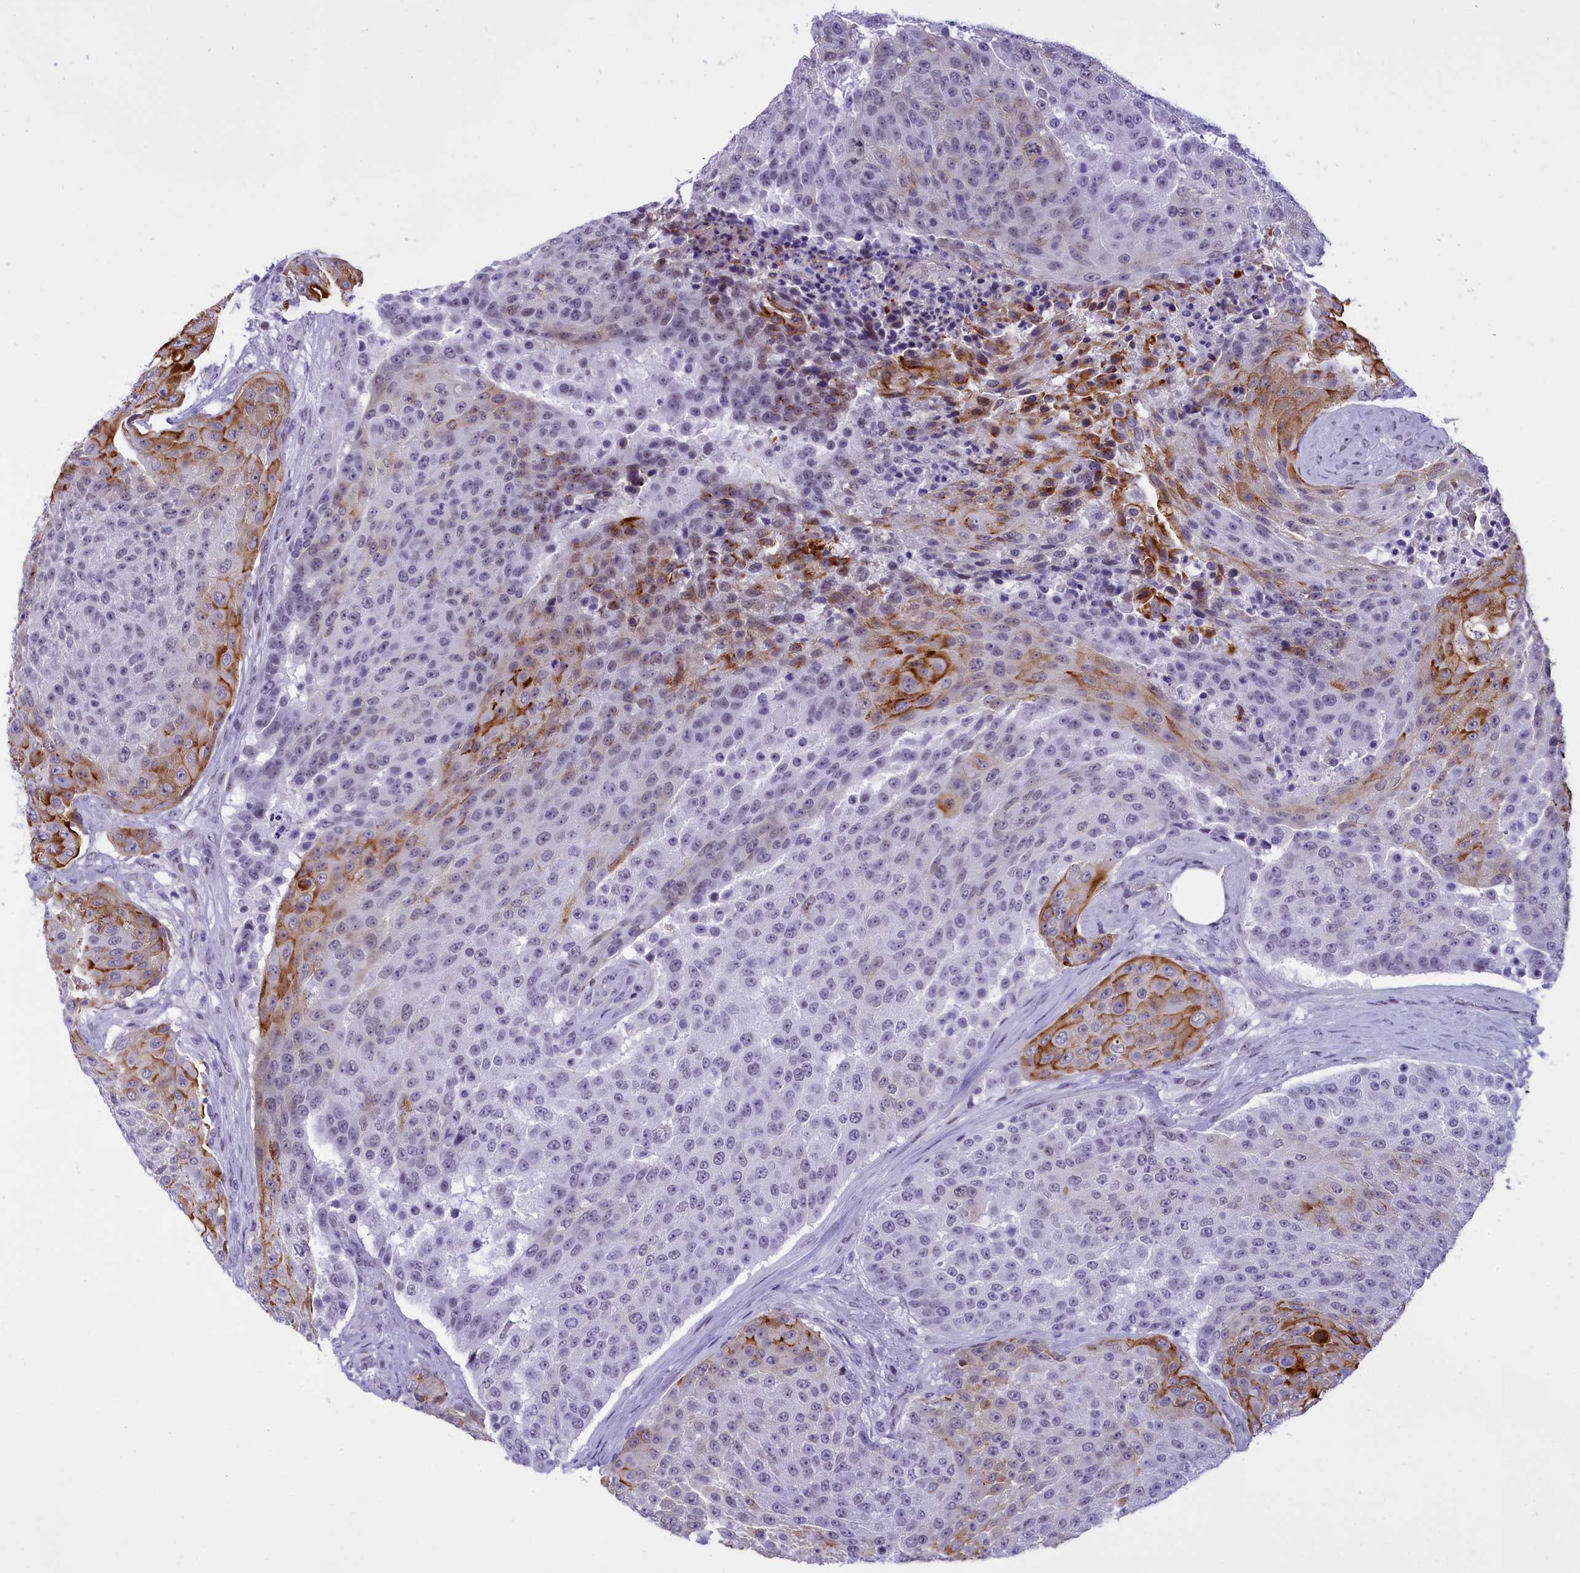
{"staining": {"intensity": "strong", "quantity": "<25%", "location": "cytoplasmic/membranous"}, "tissue": "urothelial cancer", "cell_type": "Tumor cells", "image_type": "cancer", "snomed": [{"axis": "morphology", "description": "Urothelial carcinoma, High grade"}, {"axis": "topography", "description": "Urinary bladder"}], "caption": "An IHC micrograph of neoplastic tissue is shown. Protein staining in brown highlights strong cytoplasmic/membranous positivity in urothelial carcinoma (high-grade) within tumor cells.", "gene": "SPIRE2", "patient": {"sex": "female", "age": 63}}